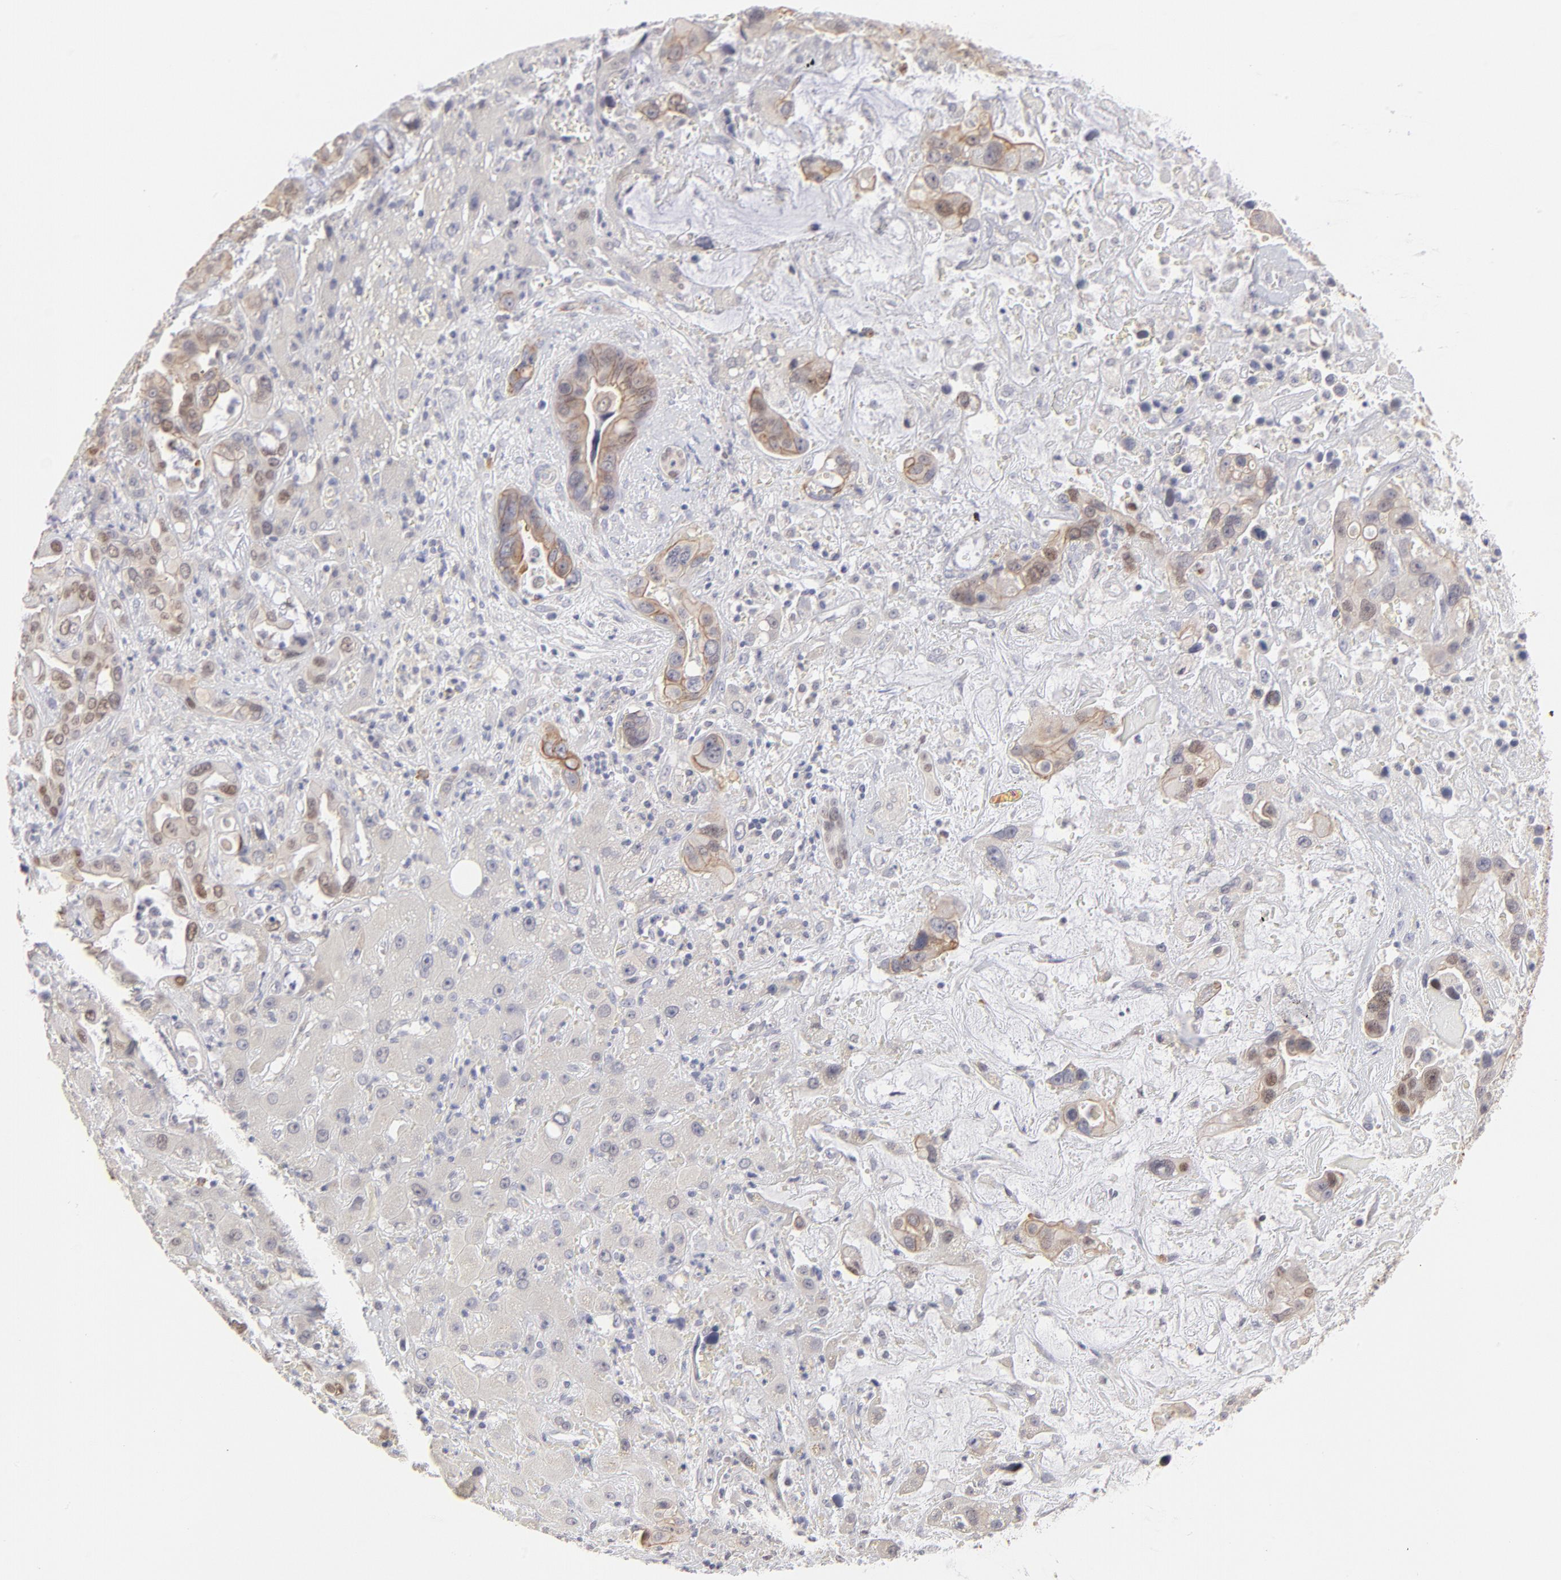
{"staining": {"intensity": "weak", "quantity": ">75%", "location": "cytoplasmic/membranous,nuclear"}, "tissue": "liver cancer", "cell_type": "Tumor cells", "image_type": "cancer", "snomed": [{"axis": "morphology", "description": "Cholangiocarcinoma"}, {"axis": "topography", "description": "Liver"}], "caption": "This histopathology image reveals IHC staining of liver cancer, with low weak cytoplasmic/membranous and nuclear positivity in approximately >75% of tumor cells.", "gene": "ELF3", "patient": {"sex": "female", "age": 65}}